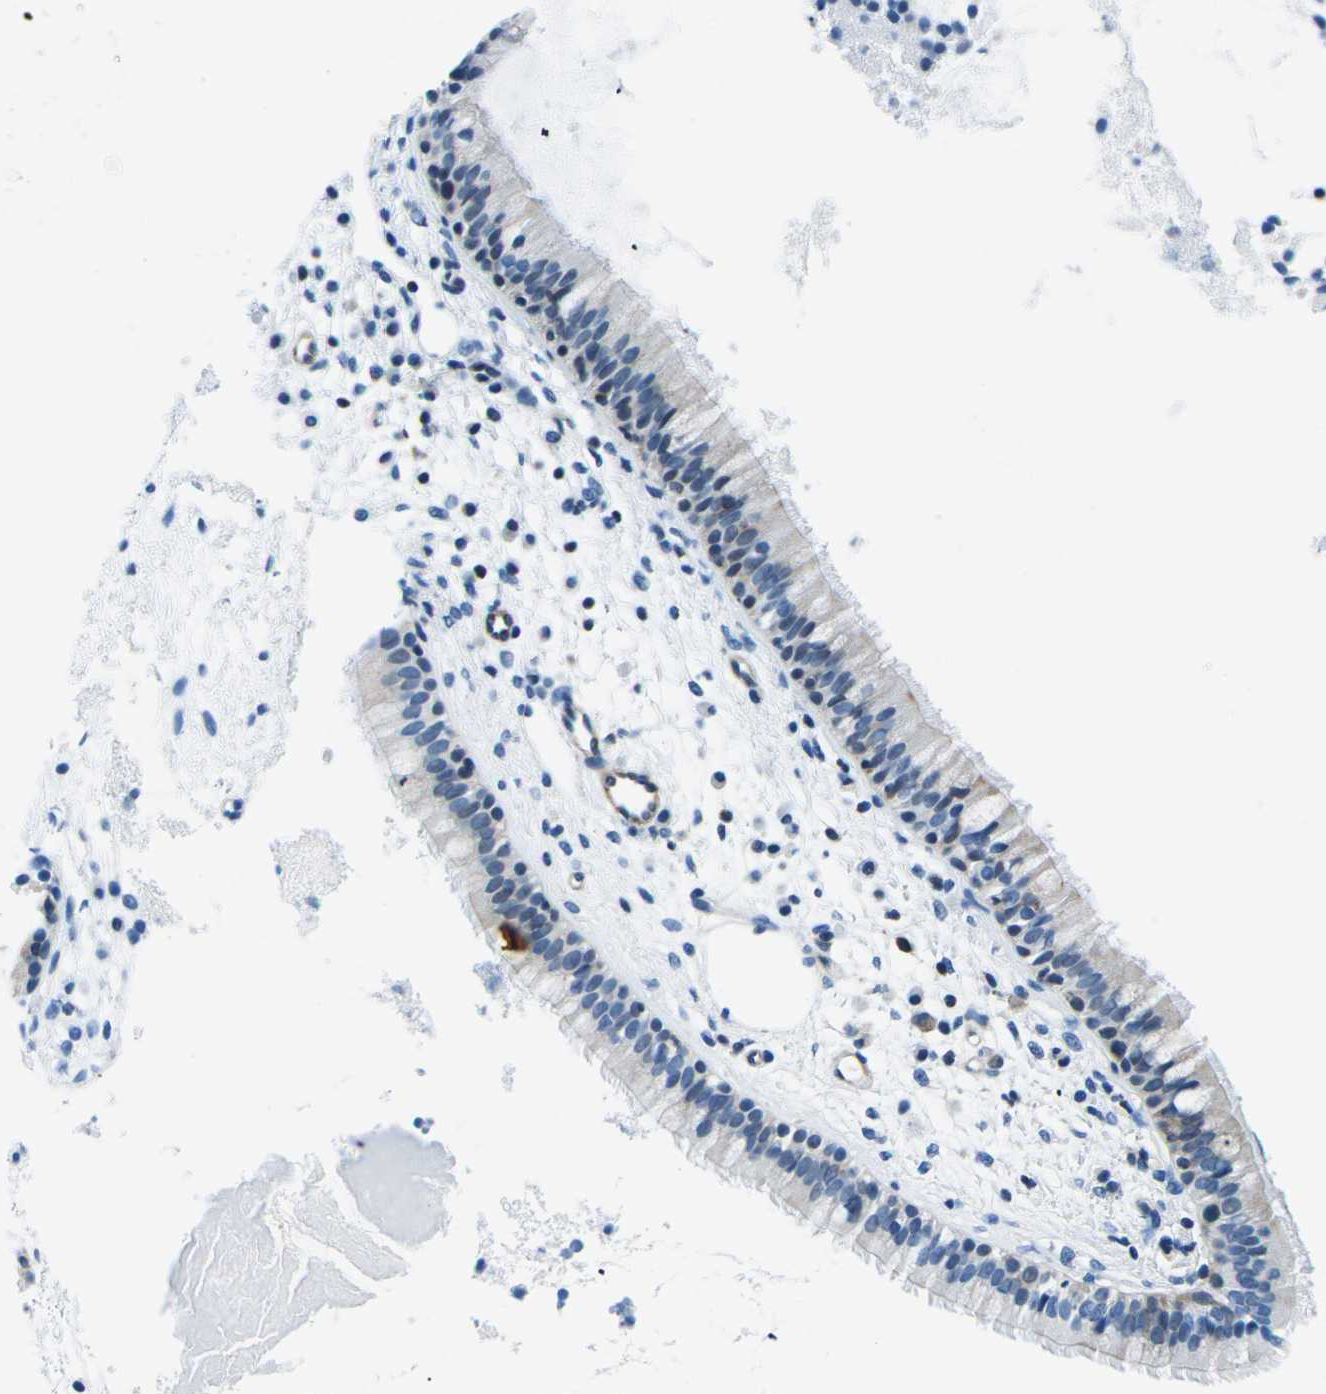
{"staining": {"intensity": "negative", "quantity": "none", "location": "none"}, "tissue": "nasopharynx", "cell_type": "Respiratory epithelial cells", "image_type": "normal", "snomed": [{"axis": "morphology", "description": "Normal tissue, NOS"}, {"axis": "topography", "description": "Nasopharynx"}], "caption": "IHC of normal nasopharynx demonstrates no staining in respiratory epithelial cells.", "gene": "SOCS4", "patient": {"sex": "male", "age": 21}}